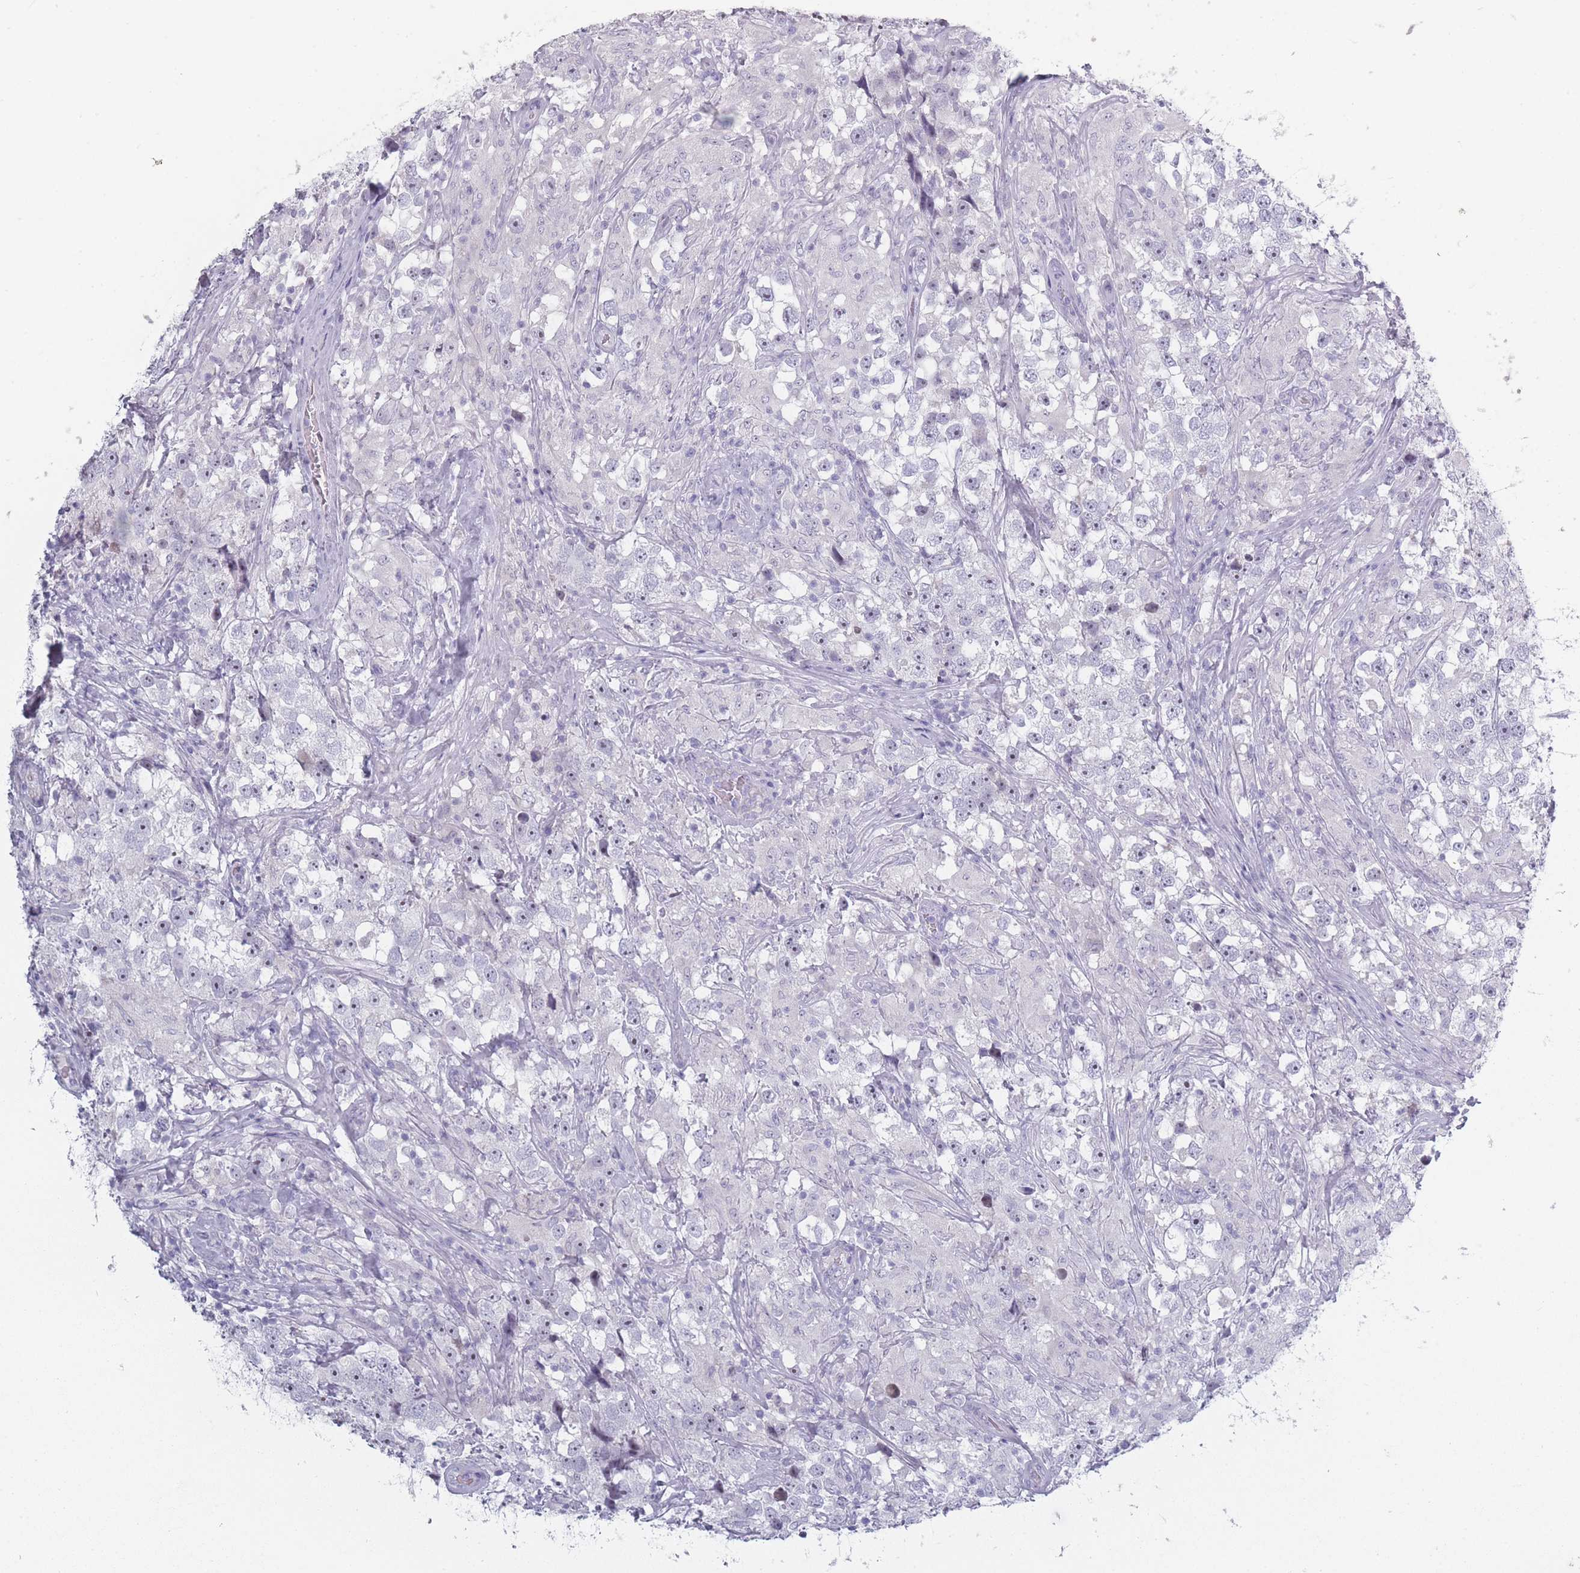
{"staining": {"intensity": "negative", "quantity": "none", "location": "none"}, "tissue": "testis cancer", "cell_type": "Tumor cells", "image_type": "cancer", "snomed": [{"axis": "morphology", "description": "Seminoma, NOS"}, {"axis": "topography", "description": "Testis"}], "caption": "An IHC photomicrograph of seminoma (testis) is shown. There is no staining in tumor cells of seminoma (testis). The staining was performed using DAB (3,3'-diaminobenzidine) to visualize the protein expression in brown, while the nuclei were stained in blue with hematoxylin (Magnification: 20x).", "gene": "ROS1", "patient": {"sex": "male", "age": 46}}